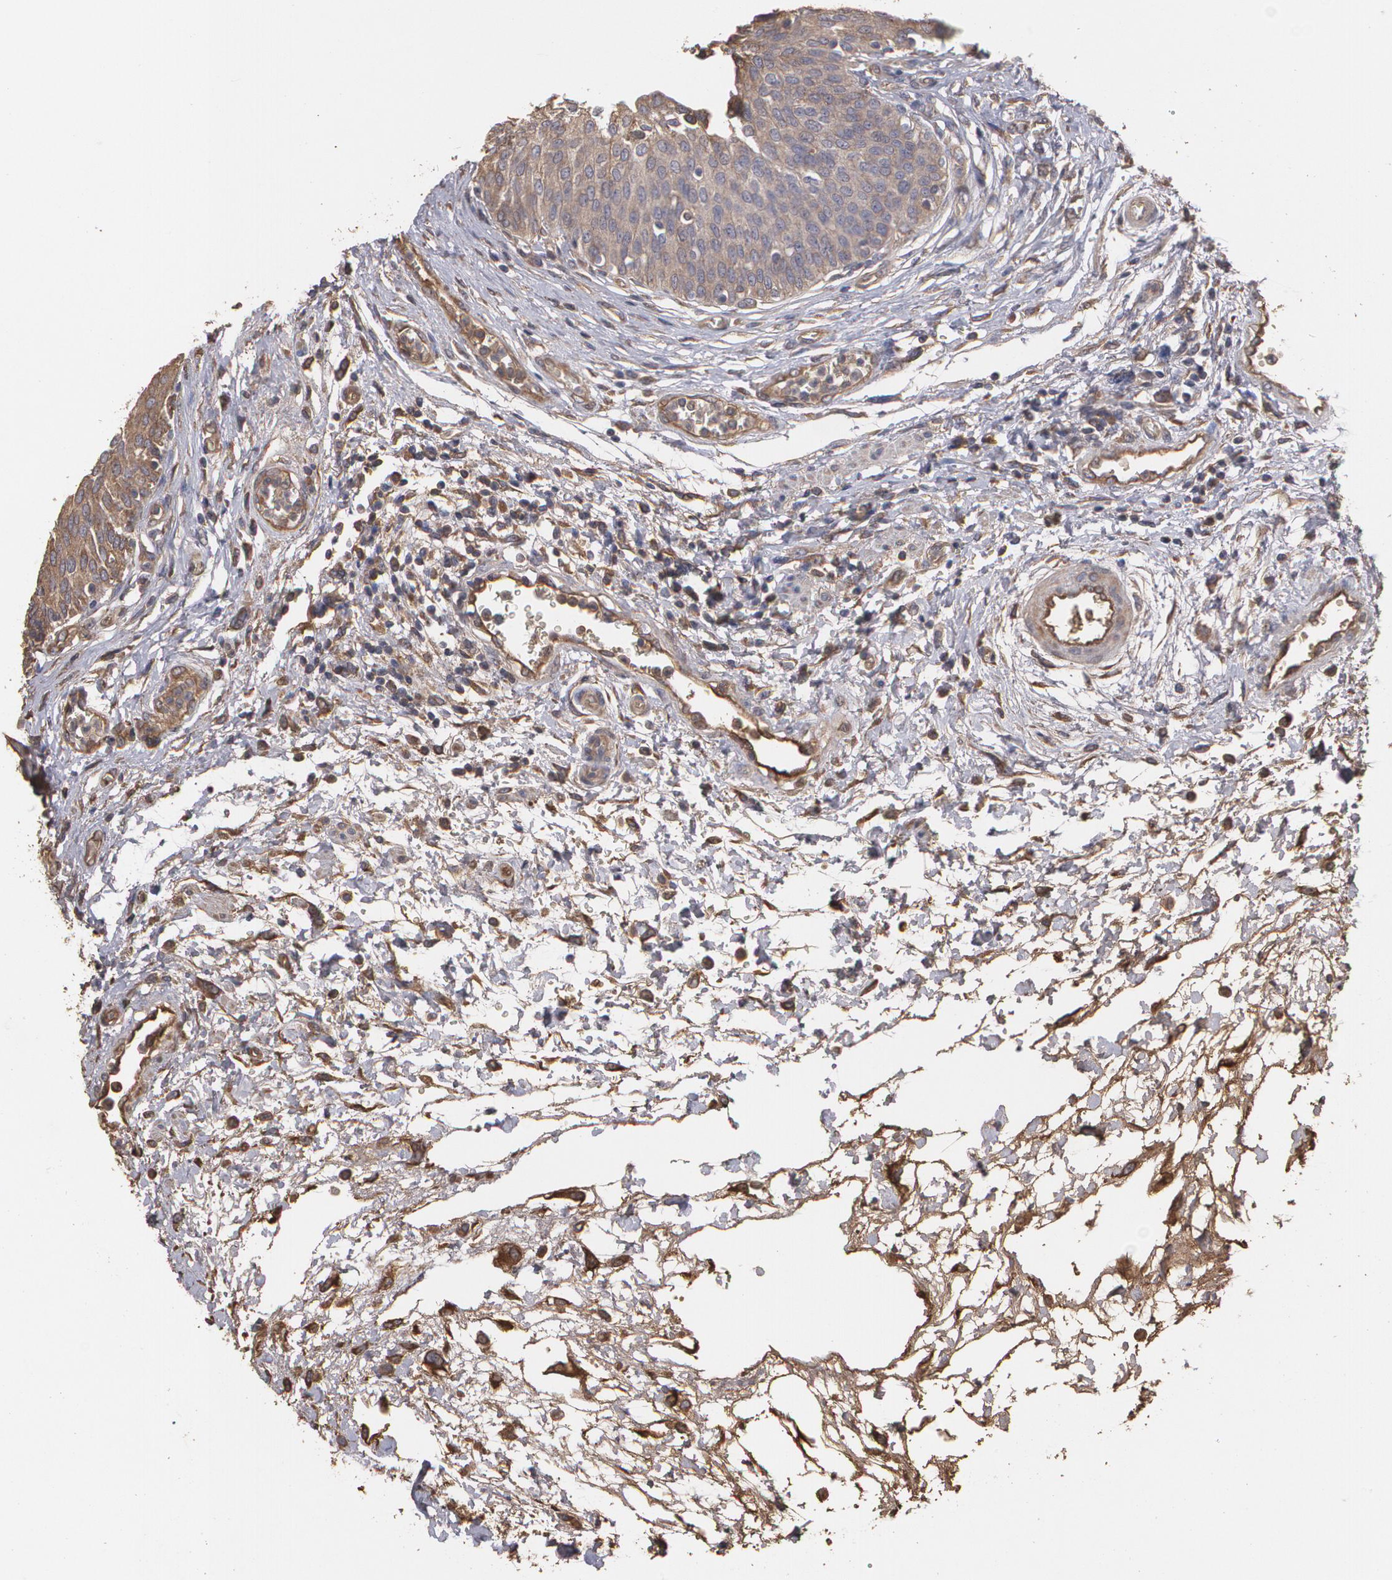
{"staining": {"intensity": "moderate", "quantity": ">75%", "location": "cytoplasmic/membranous"}, "tissue": "urinary bladder", "cell_type": "Urothelial cells", "image_type": "normal", "snomed": [{"axis": "morphology", "description": "Normal tissue, NOS"}, {"axis": "topography", "description": "Smooth muscle"}, {"axis": "topography", "description": "Urinary bladder"}], "caption": "High-magnification brightfield microscopy of benign urinary bladder stained with DAB (brown) and counterstained with hematoxylin (blue). urothelial cells exhibit moderate cytoplasmic/membranous staining is identified in approximately>75% of cells.", "gene": "PON1", "patient": {"sex": "male", "age": 35}}